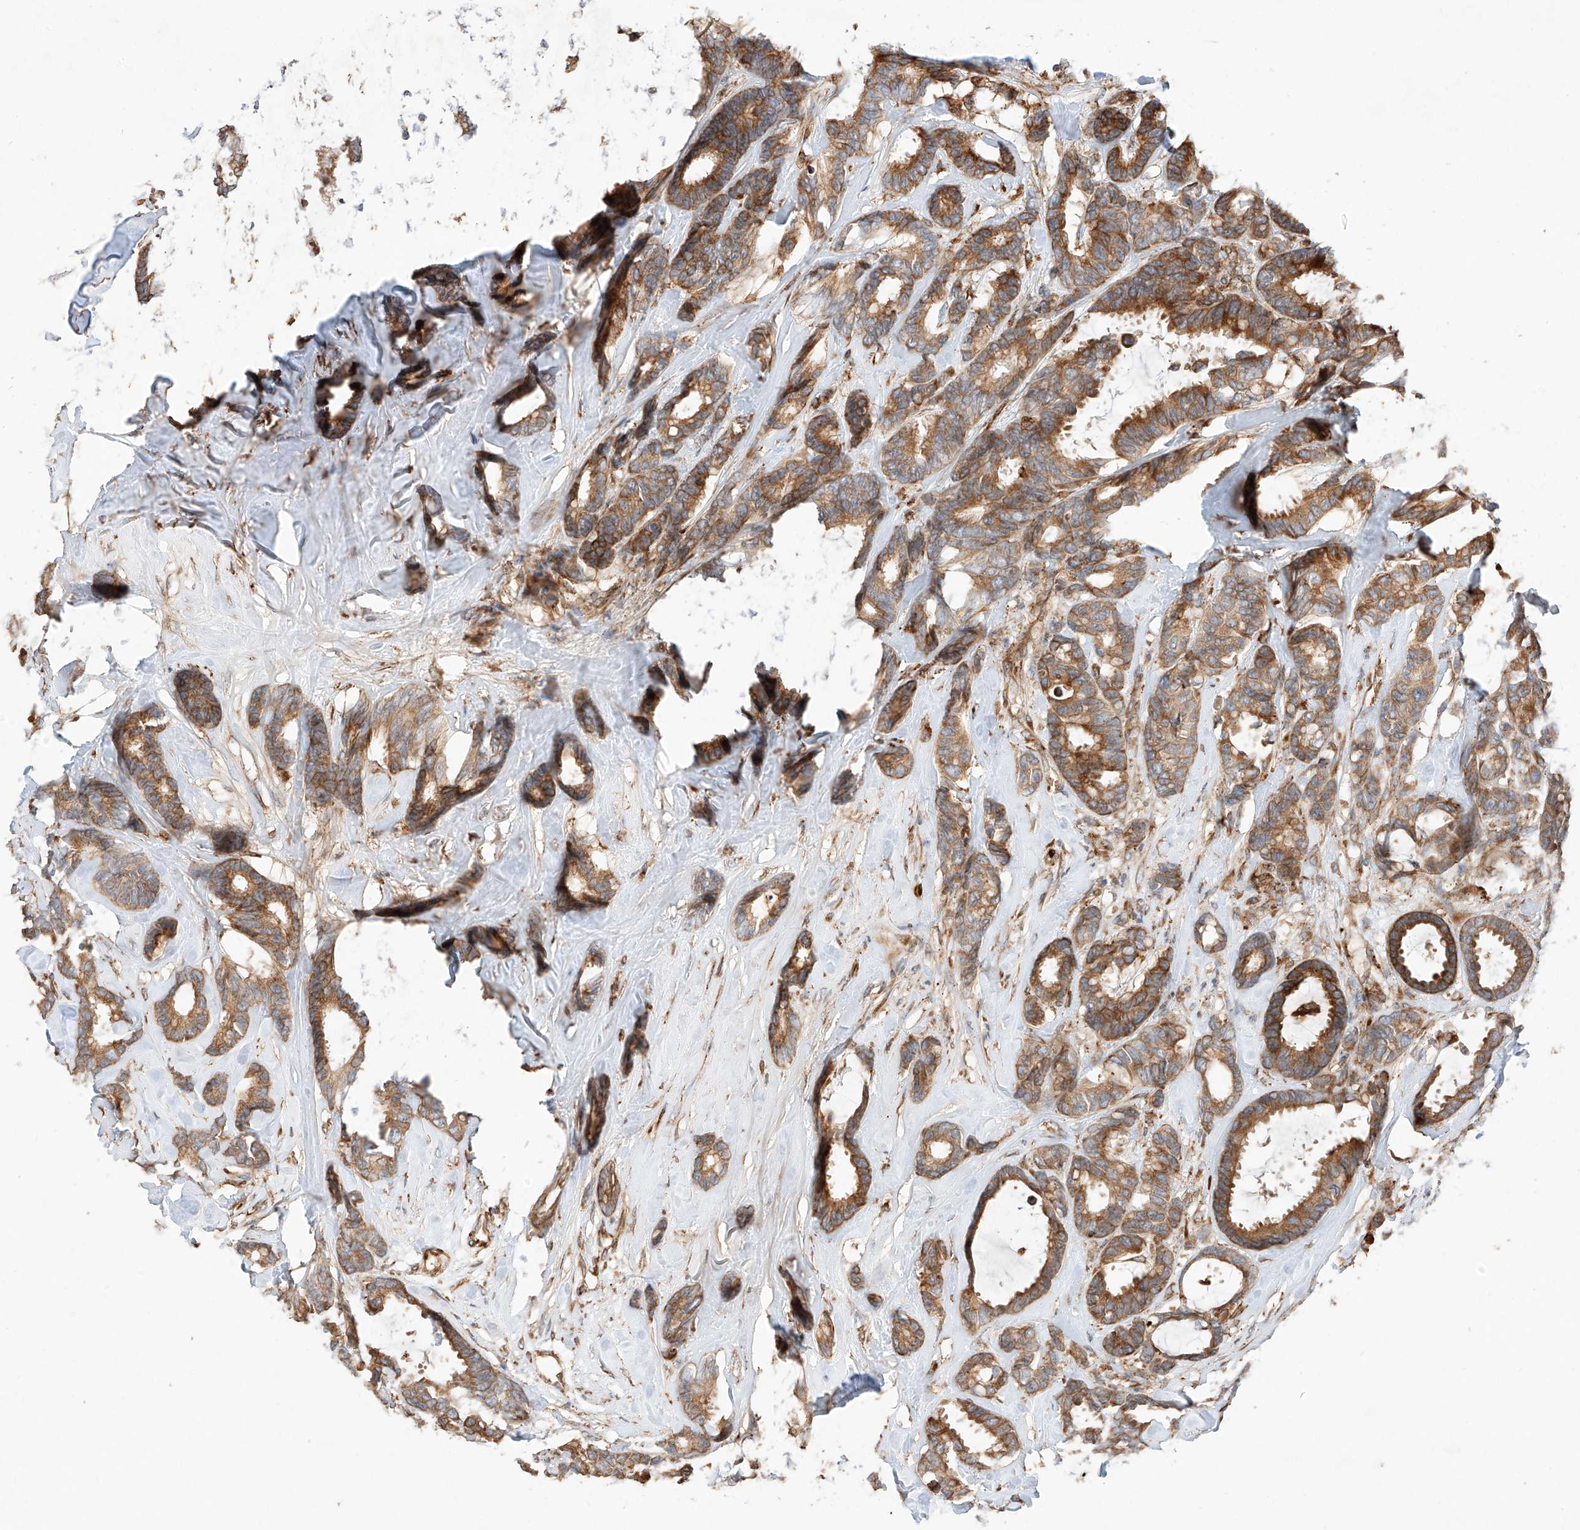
{"staining": {"intensity": "moderate", "quantity": ">75%", "location": "cytoplasmic/membranous"}, "tissue": "breast cancer", "cell_type": "Tumor cells", "image_type": "cancer", "snomed": [{"axis": "morphology", "description": "Duct carcinoma"}, {"axis": "topography", "description": "Breast"}], "caption": "There is medium levels of moderate cytoplasmic/membranous expression in tumor cells of breast cancer (infiltrating ductal carcinoma), as demonstrated by immunohistochemical staining (brown color).", "gene": "ZNF84", "patient": {"sex": "female", "age": 87}}